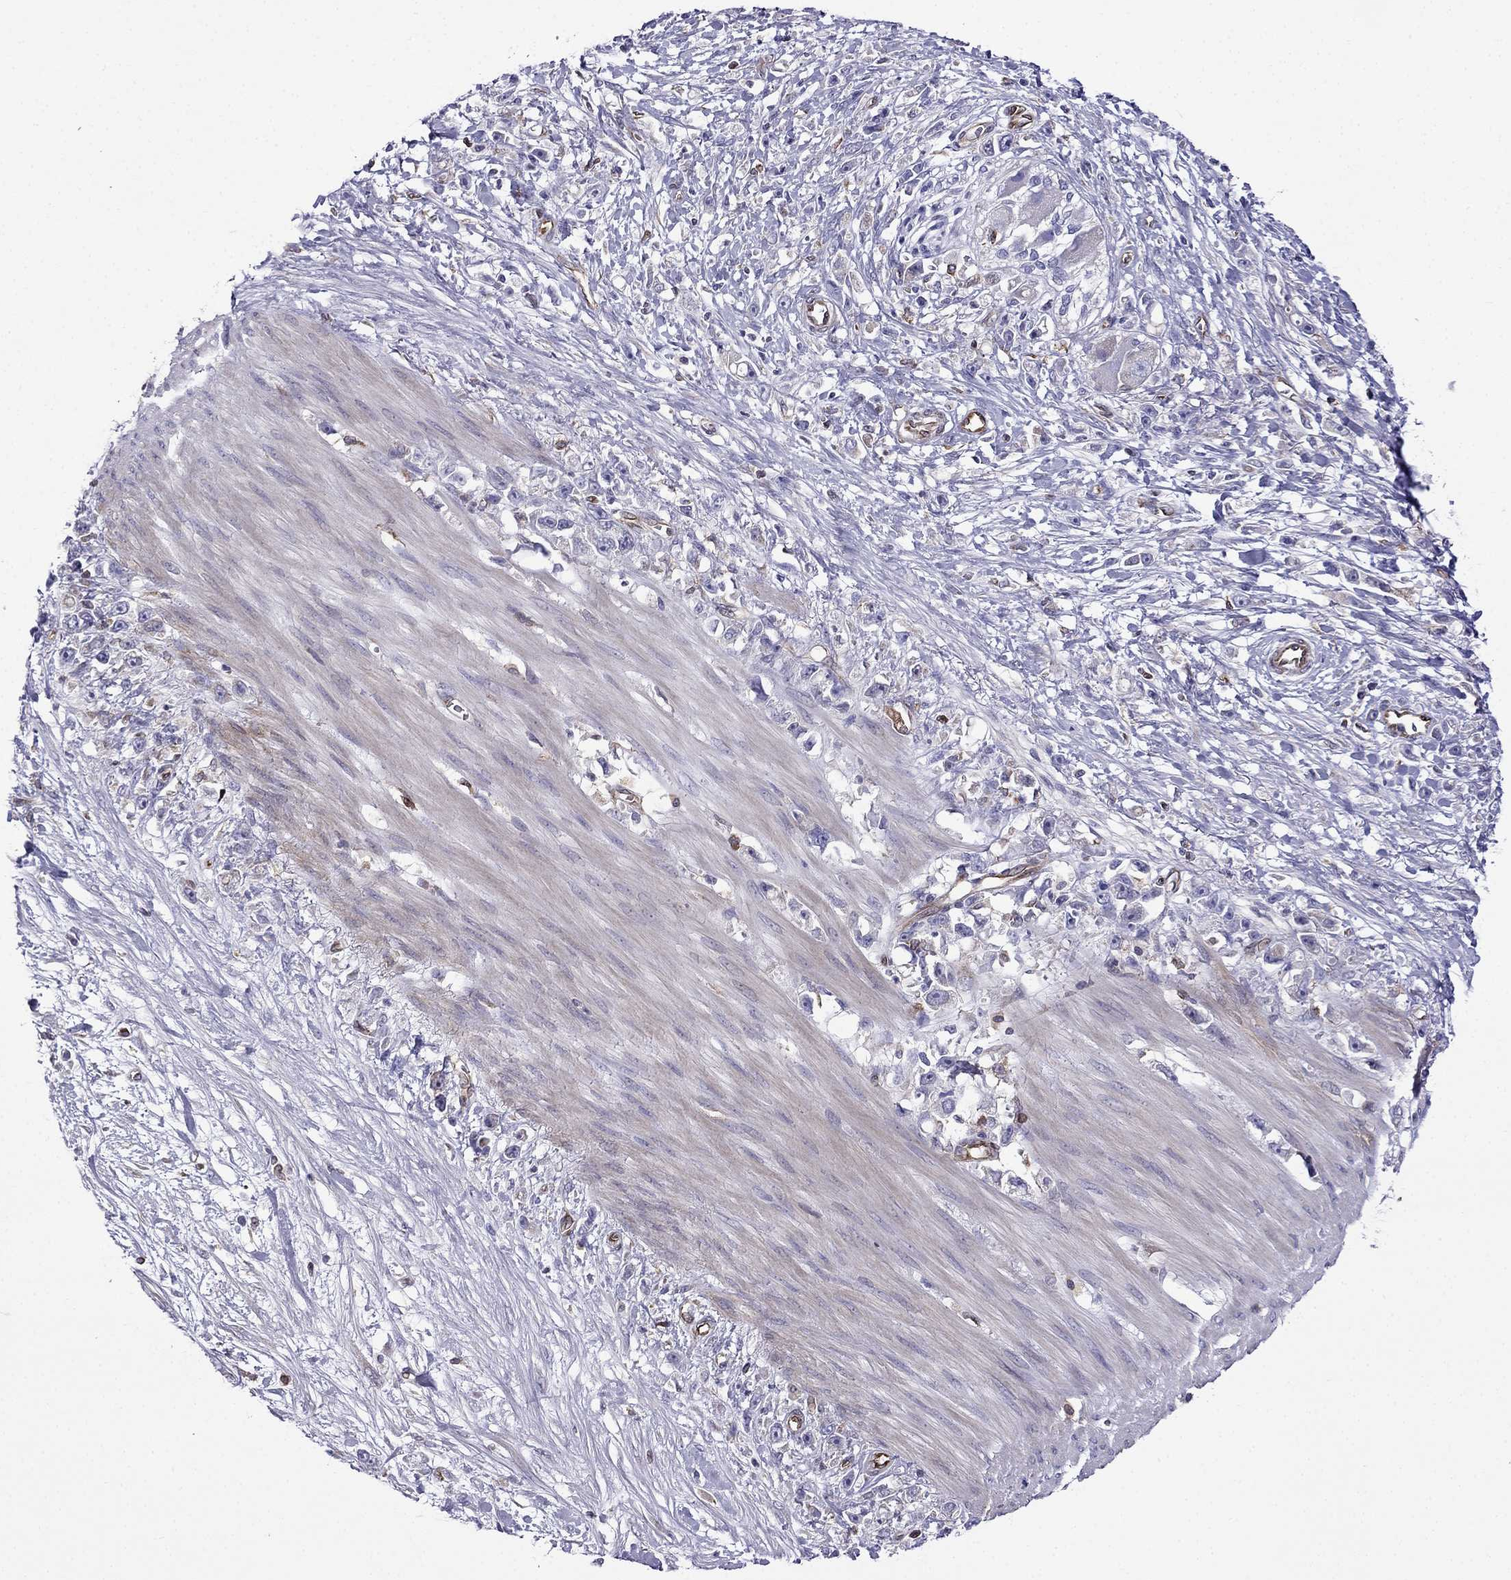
{"staining": {"intensity": "negative", "quantity": "none", "location": "none"}, "tissue": "stomach cancer", "cell_type": "Tumor cells", "image_type": "cancer", "snomed": [{"axis": "morphology", "description": "Adenocarcinoma, NOS"}, {"axis": "topography", "description": "Stomach"}], "caption": "Tumor cells show no significant protein expression in adenocarcinoma (stomach).", "gene": "GNAL", "patient": {"sex": "female", "age": 59}}